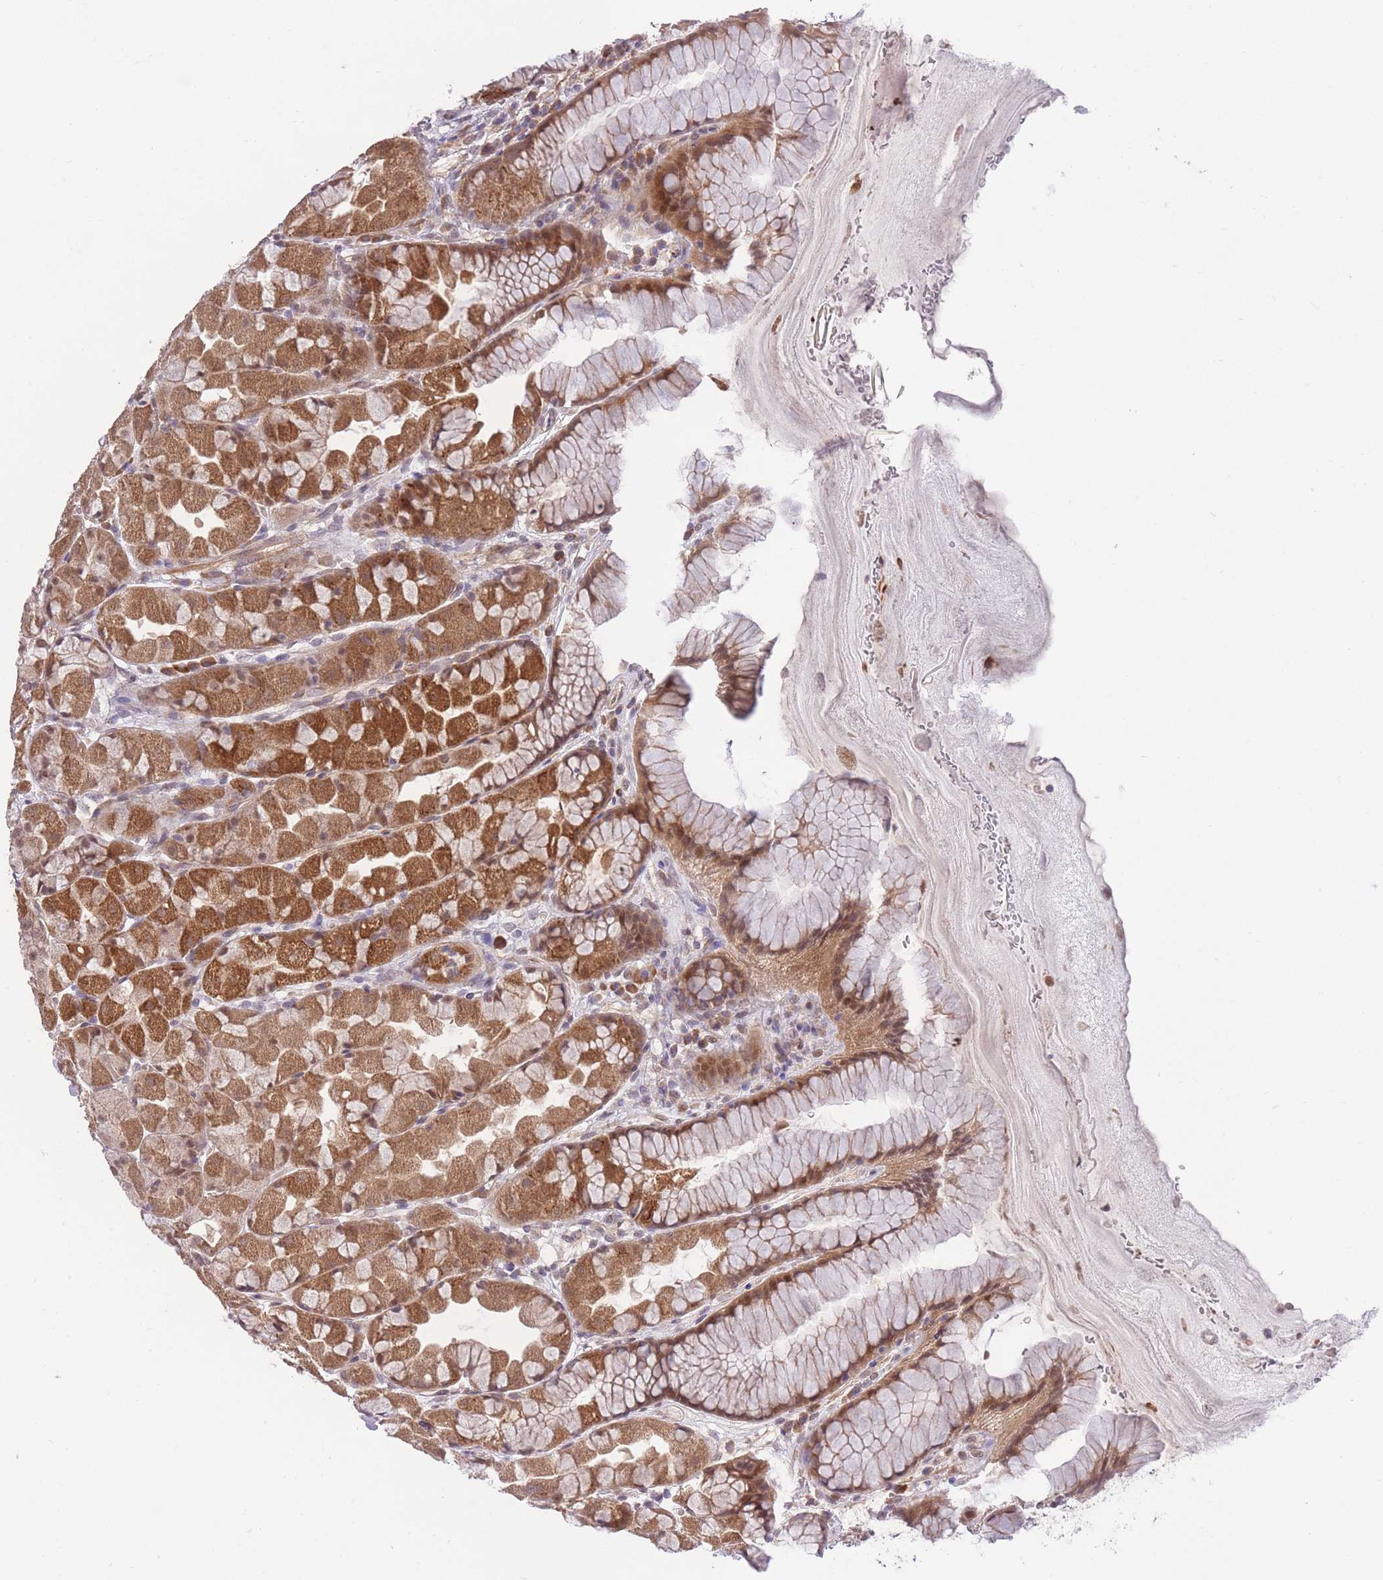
{"staining": {"intensity": "moderate", "quantity": ">75%", "location": "cytoplasmic/membranous,nuclear"}, "tissue": "stomach", "cell_type": "Glandular cells", "image_type": "normal", "snomed": [{"axis": "morphology", "description": "Normal tissue, NOS"}, {"axis": "topography", "description": "Stomach"}], "caption": "Immunohistochemical staining of benign stomach reveals medium levels of moderate cytoplasmic/membranous,nuclear expression in about >75% of glandular cells. (DAB IHC, brown staining for protein, blue staining for nuclei).", "gene": "ELOA2", "patient": {"sex": "male", "age": 57}}